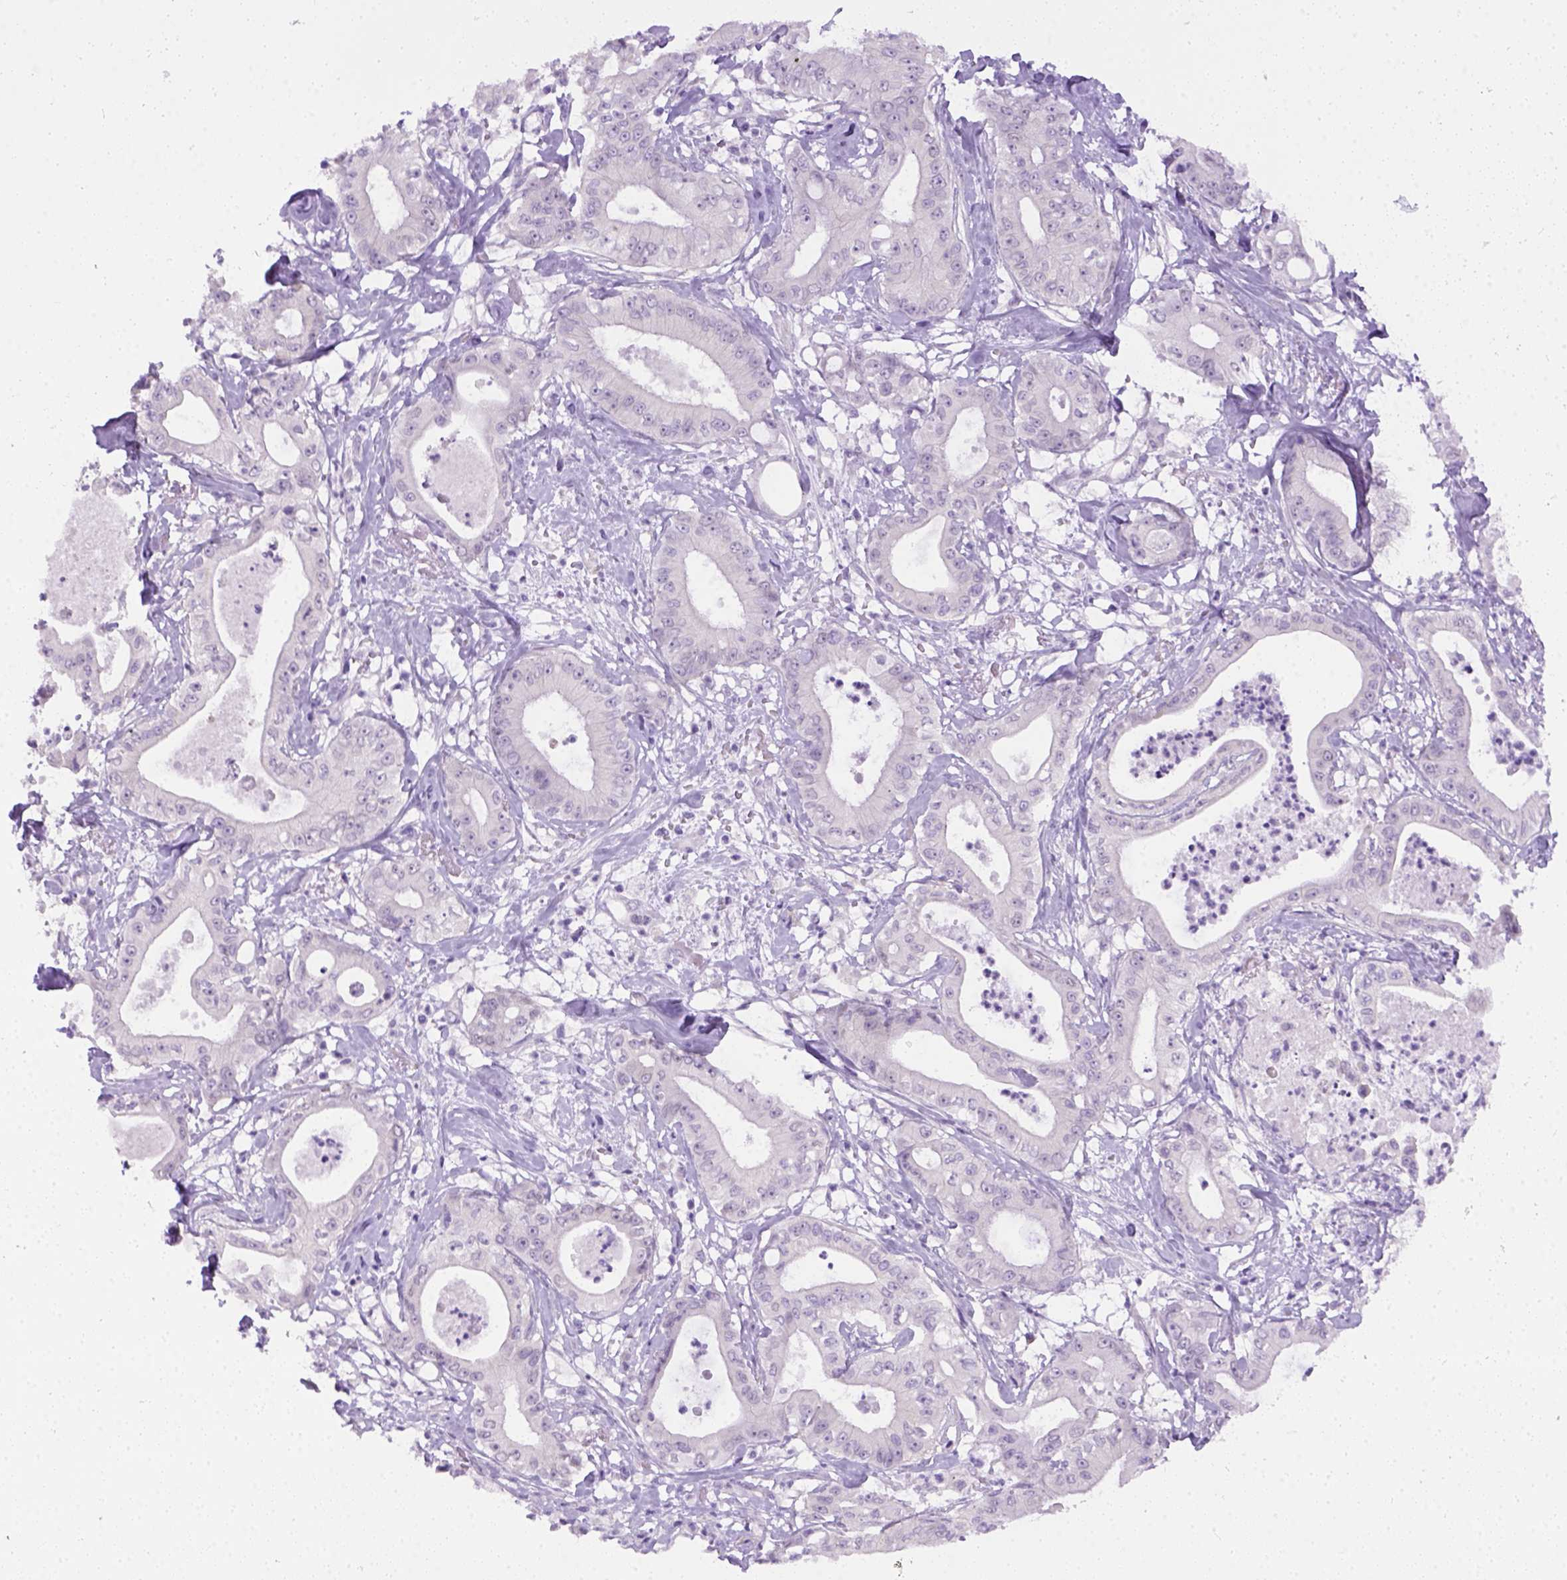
{"staining": {"intensity": "negative", "quantity": "none", "location": "none"}, "tissue": "pancreatic cancer", "cell_type": "Tumor cells", "image_type": "cancer", "snomed": [{"axis": "morphology", "description": "Adenocarcinoma, NOS"}, {"axis": "topography", "description": "Pancreas"}], "caption": "A photomicrograph of pancreatic adenocarcinoma stained for a protein exhibits no brown staining in tumor cells.", "gene": "FAM184B", "patient": {"sex": "male", "age": 71}}